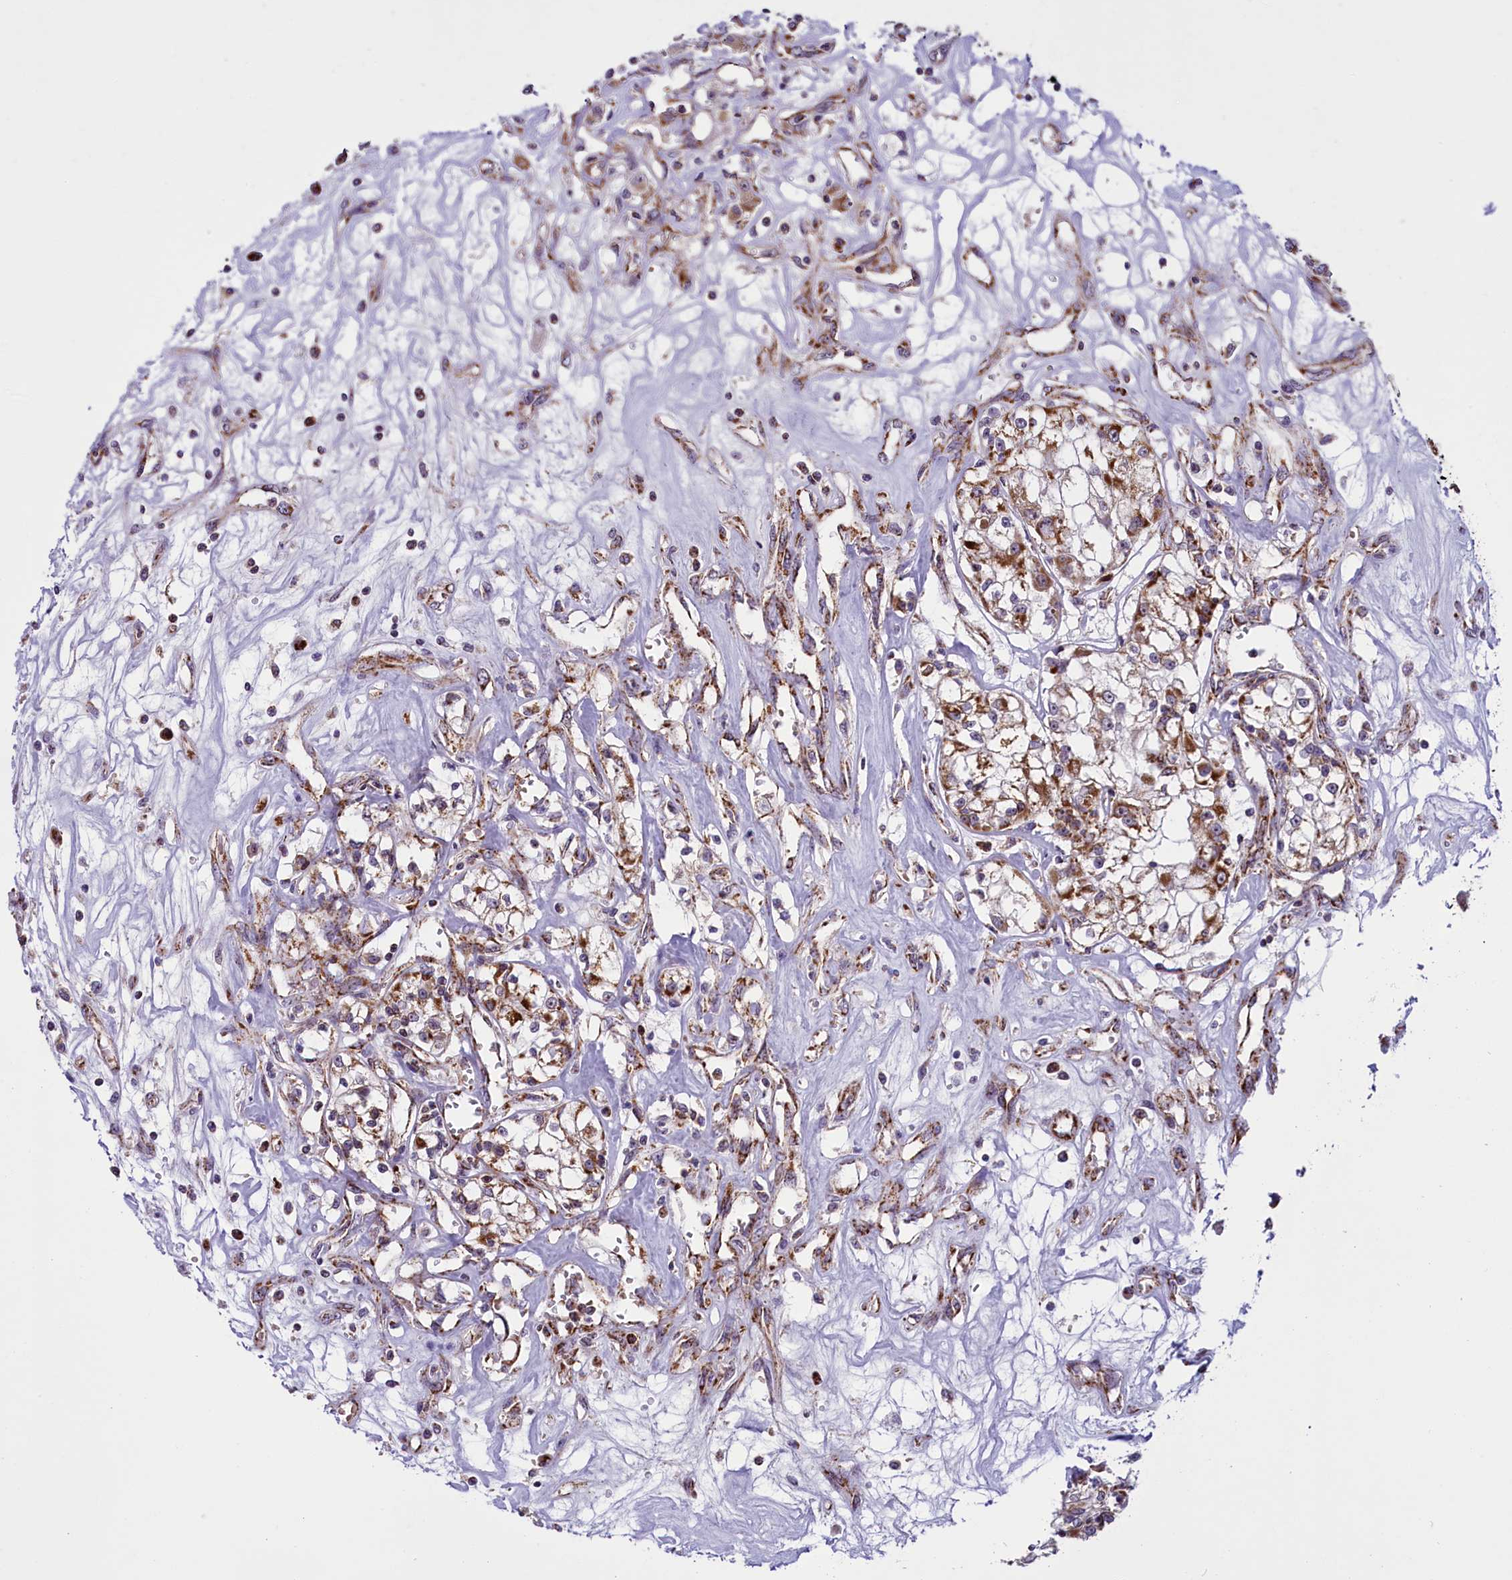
{"staining": {"intensity": "moderate", "quantity": "<25%", "location": "cytoplasmic/membranous"}, "tissue": "renal cancer", "cell_type": "Tumor cells", "image_type": "cancer", "snomed": [{"axis": "morphology", "description": "Adenocarcinoma, NOS"}, {"axis": "topography", "description": "Kidney"}], "caption": "Immunohistochemistry (IHC) photomicrograph of human renal cancer stained for a protein (brown), which exhibits low levels of moderate cytoplasmic/membranous positivity in approximately <25% of tumor cells.", "gene": "NDUFS5", "patient": {"sex": "female", "age": 59}}